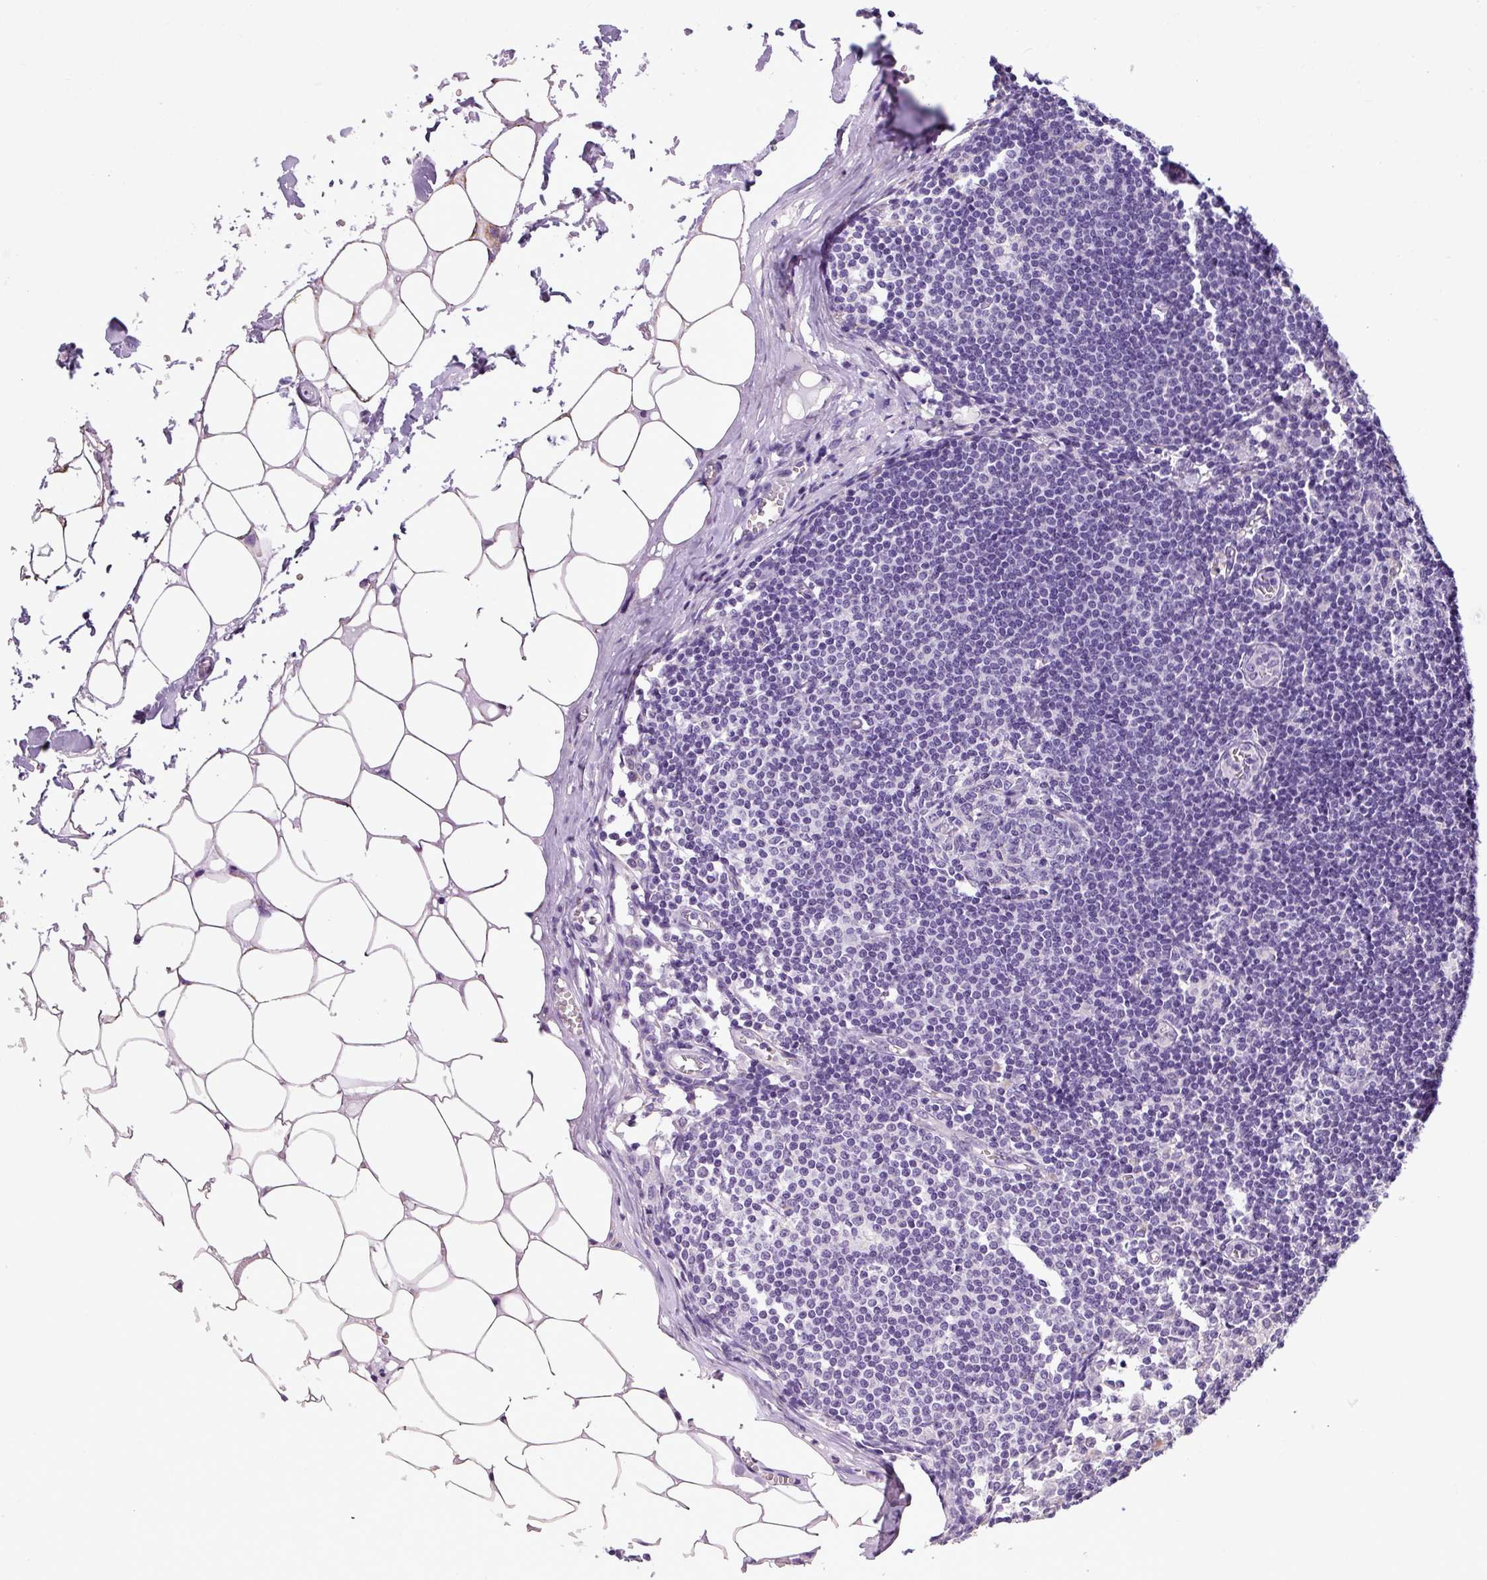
{"staining": {"intensity": "negative", "quantity": "none", "location": "none"}, "tissue": "lymph node", "cell_type": "Germinal center cells", "image_type": "normal", "snomed": [{"axis": "morphology", "description": "Normal tissue, NOS"}, {"axis": "topography", "description": "Lymph node"}], "caption": "Lymph node stained for a protein using immunohistochemistry exhibits no expression germinal center cells.", "gene": "ALDH2", "patient": {"sex": "female", "age": 42}}